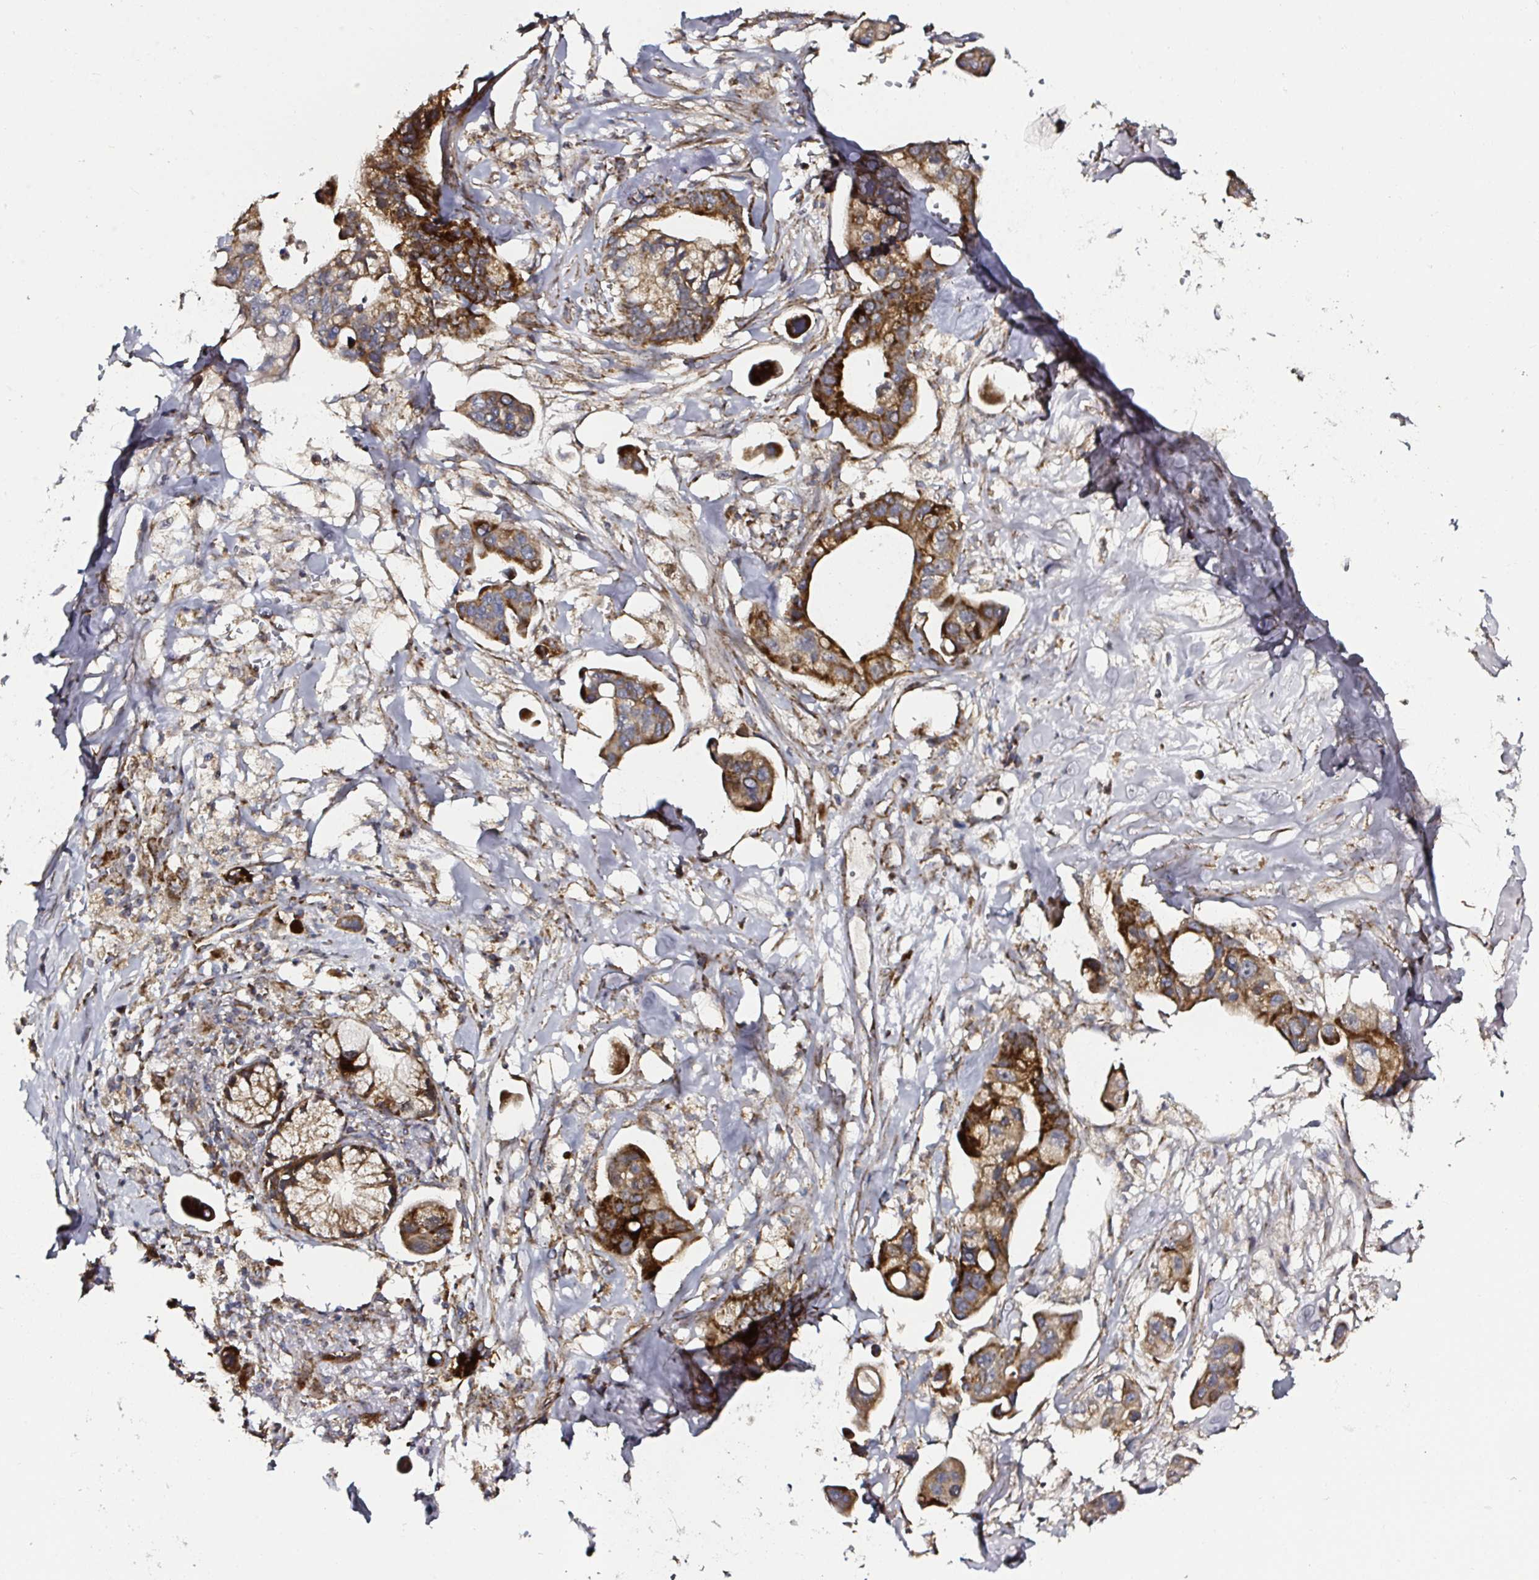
{"staining": {"intensity": "strong", "quantity": ">75%", "location": "cytoplasmic/membranous"}, "tissue": "pancreatic cancer", "cell_type": "Tumor cells", "image_type": "cancer", "snomed": [{"axis": "morphology", "description": "Adenocarcinoma, NOS"}, {"axis": "topography", "description": "Pancreas"}], "caption": "Human pancreatic adenocarcinoma stained with a brown dye exhibits strong cytoplasmic/membranous positive expression in about >75% of tumor cells.", "gene": "ATAD3B", "patient": {"sex": "male", "age": 68}}